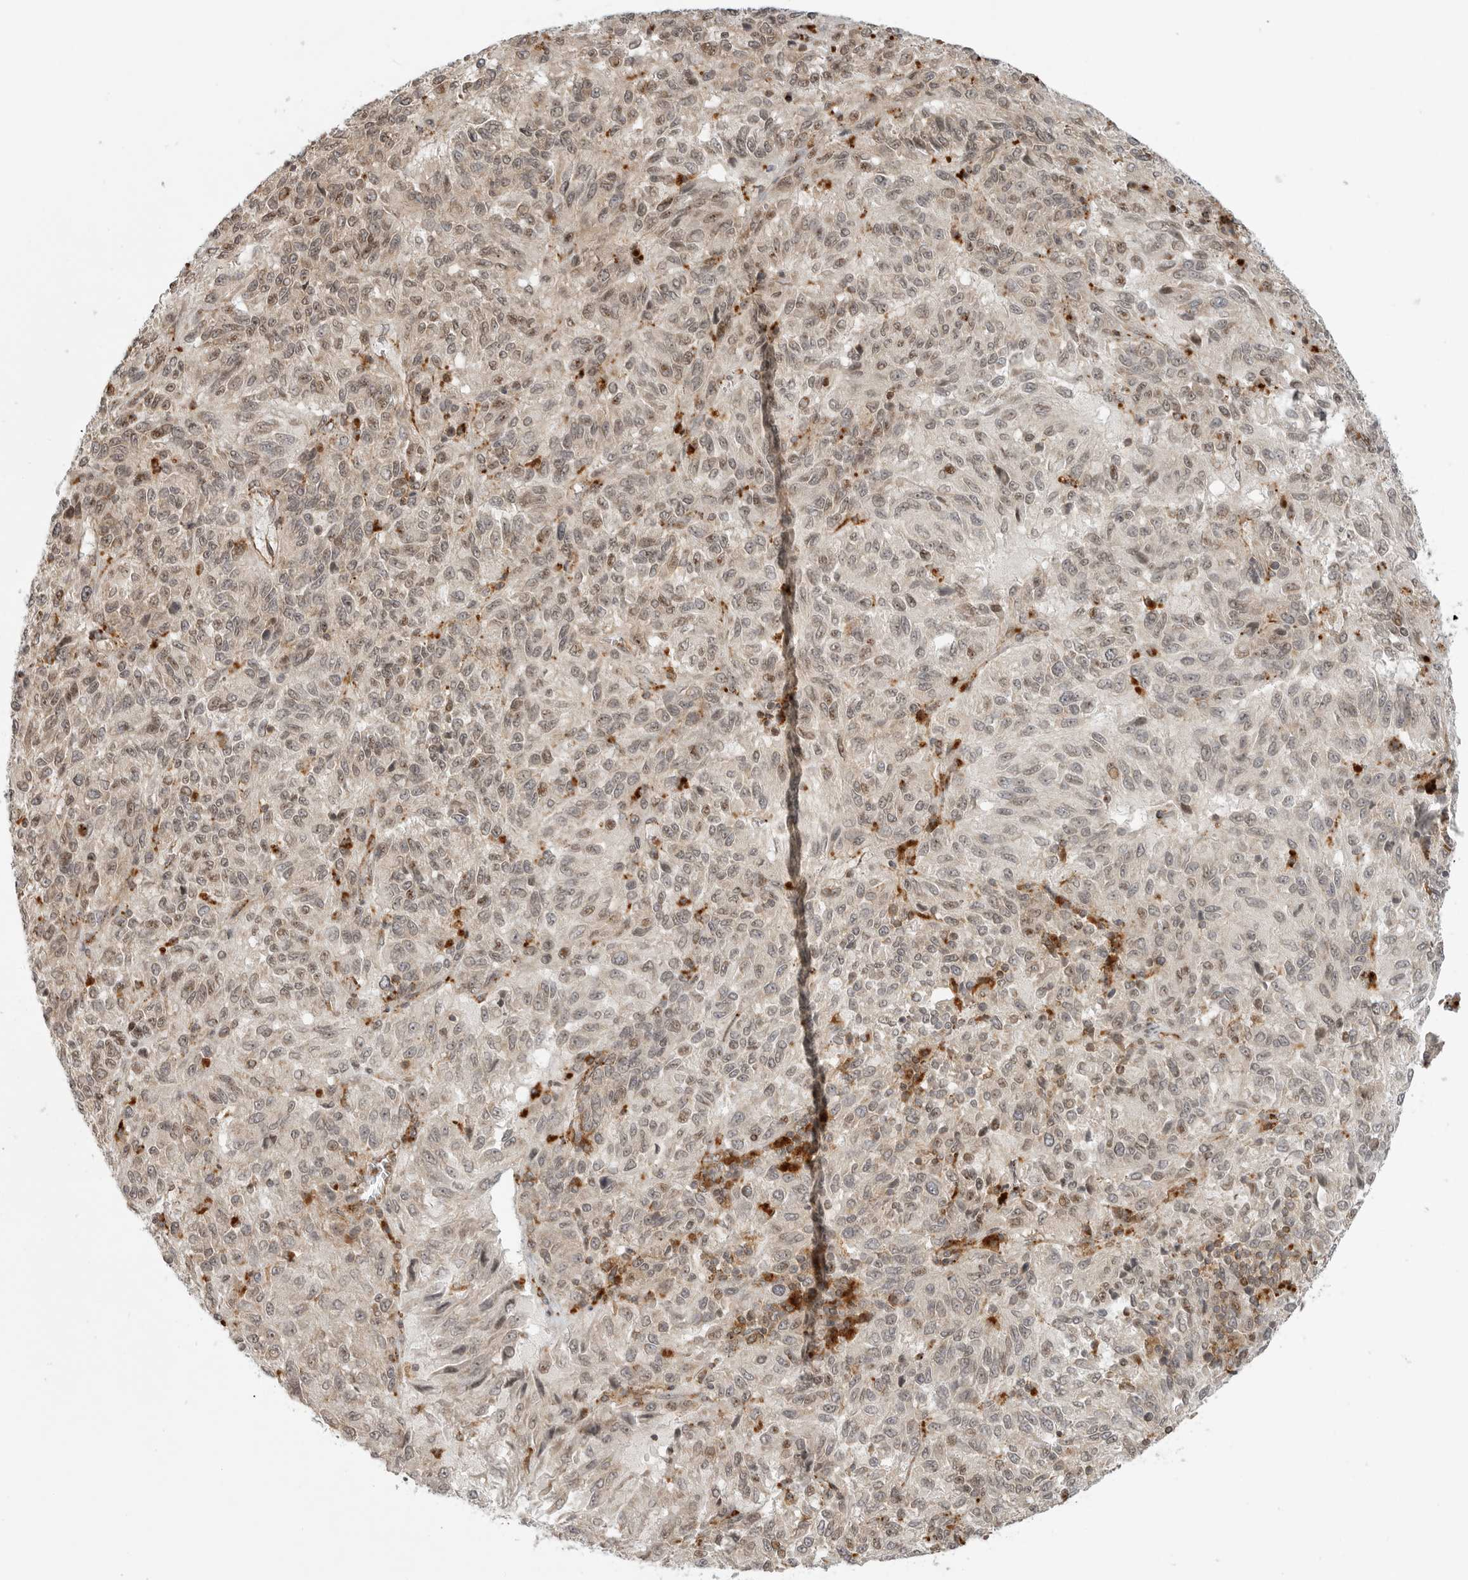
{"staining": {"intensity": "weak", "quantity": "25%-75%", "location": "nuclear"}, "tissue": "melanoma", "cell_type": "Tumor cells", "image_type": "cancer", "snomed": [{"axis": "morphology", "description": "Malignant melanoma, Metastatic site"}, {"axis": "topography", "description": "Lung"}], "caption": "Approximately 25%-75% of tumor cells in human melanoma display weak nuclear protein expression as visualized by brown immunohistochemical staining.", "gene": "IDUA", "patient": {"sex": "male", "age": 64}}